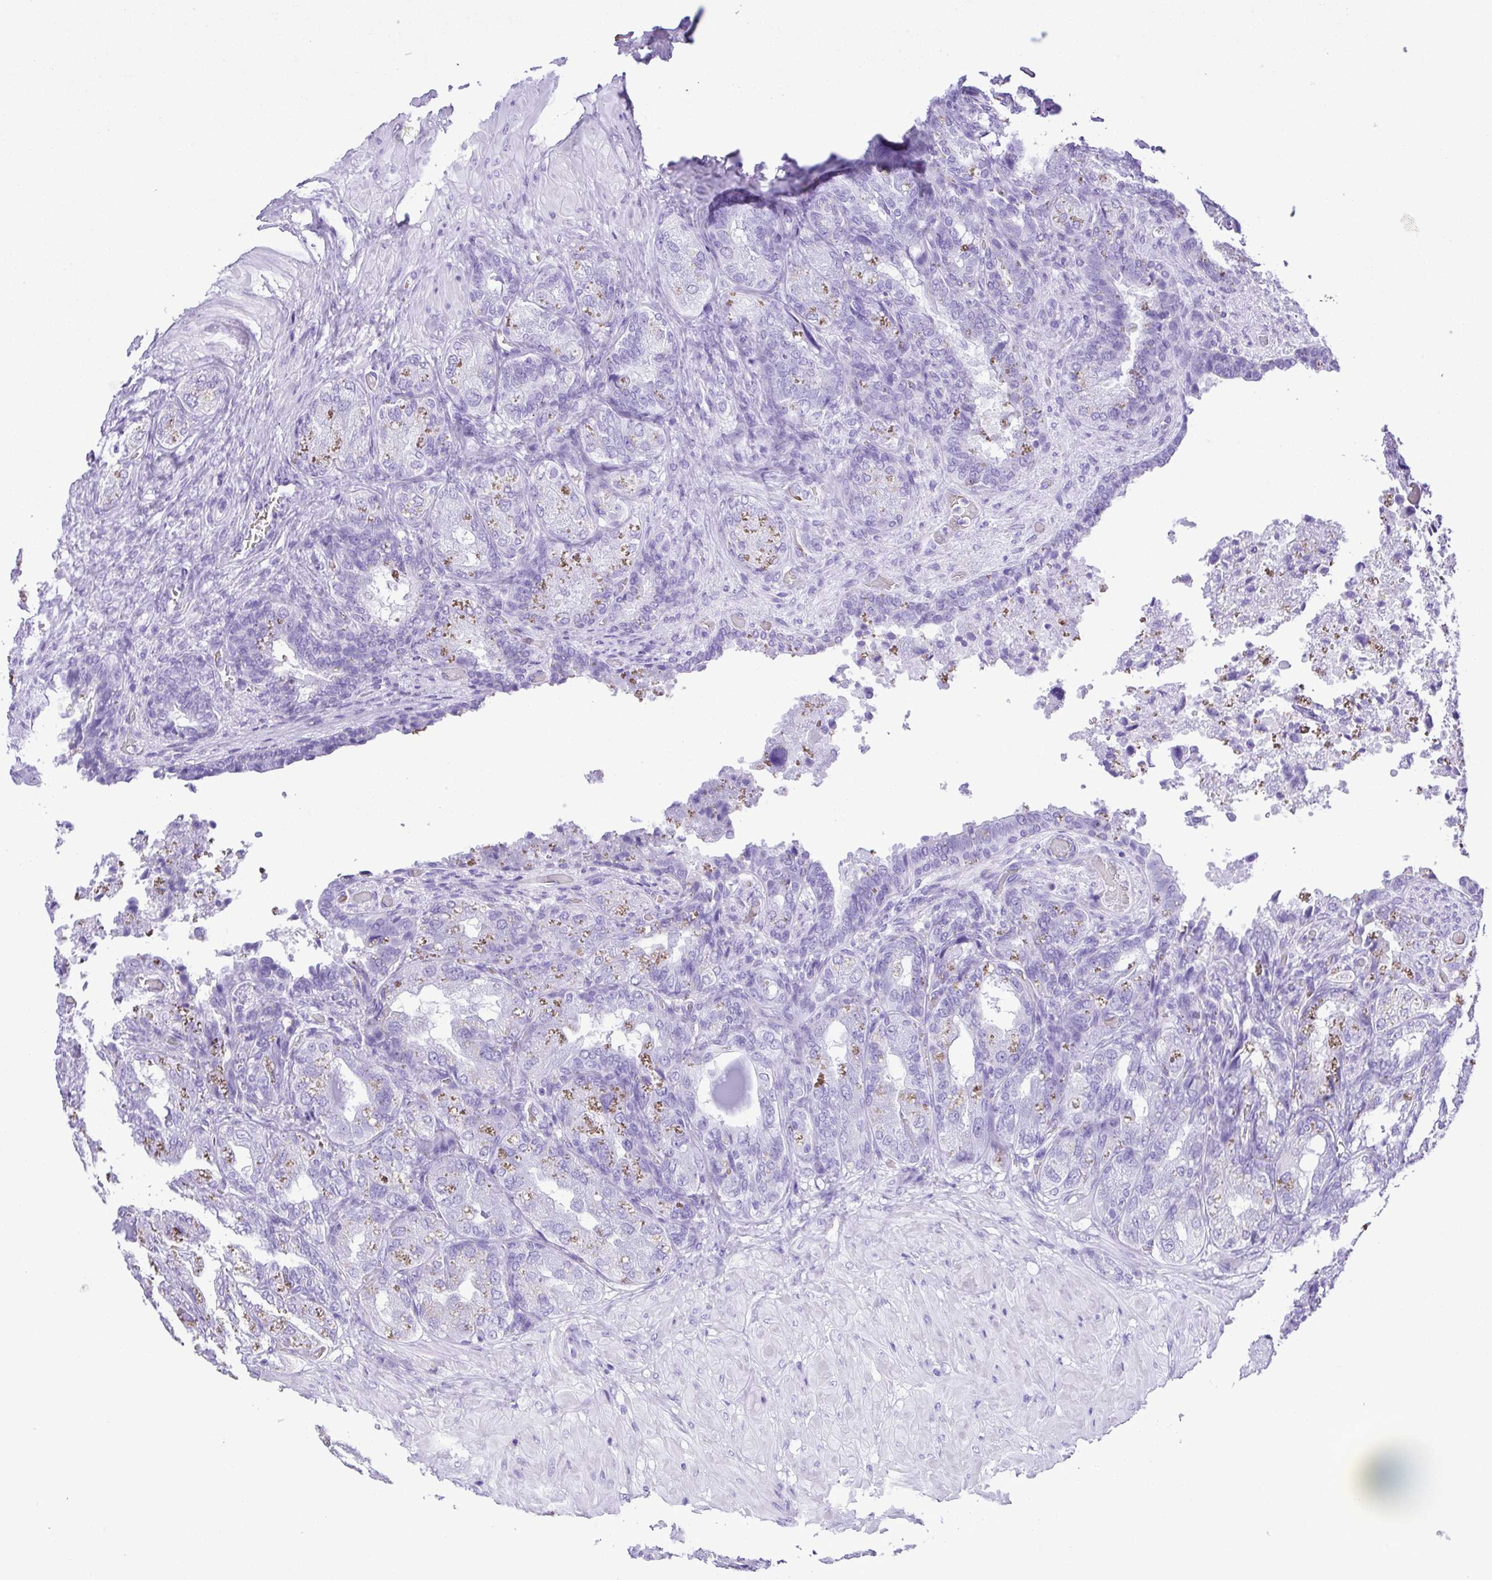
{"staining": {"intensity": "negative", "quantity": "none", "location": "none"}, "tissue": "seminal vesicle", "cell_type": "Glandular cells", "image_type": "normal", "snomed": [{"axis": "morphology", "description": "Normal tissue, NOS"}, {"axis": "topography", "description": "Seminal veicle"}], "caption": "Protein analysis of normal seminal vesicle reveals no significant staining in glandular cells.", "gene": "SYT1", "patient": {"sex": "male", "age": 57}}